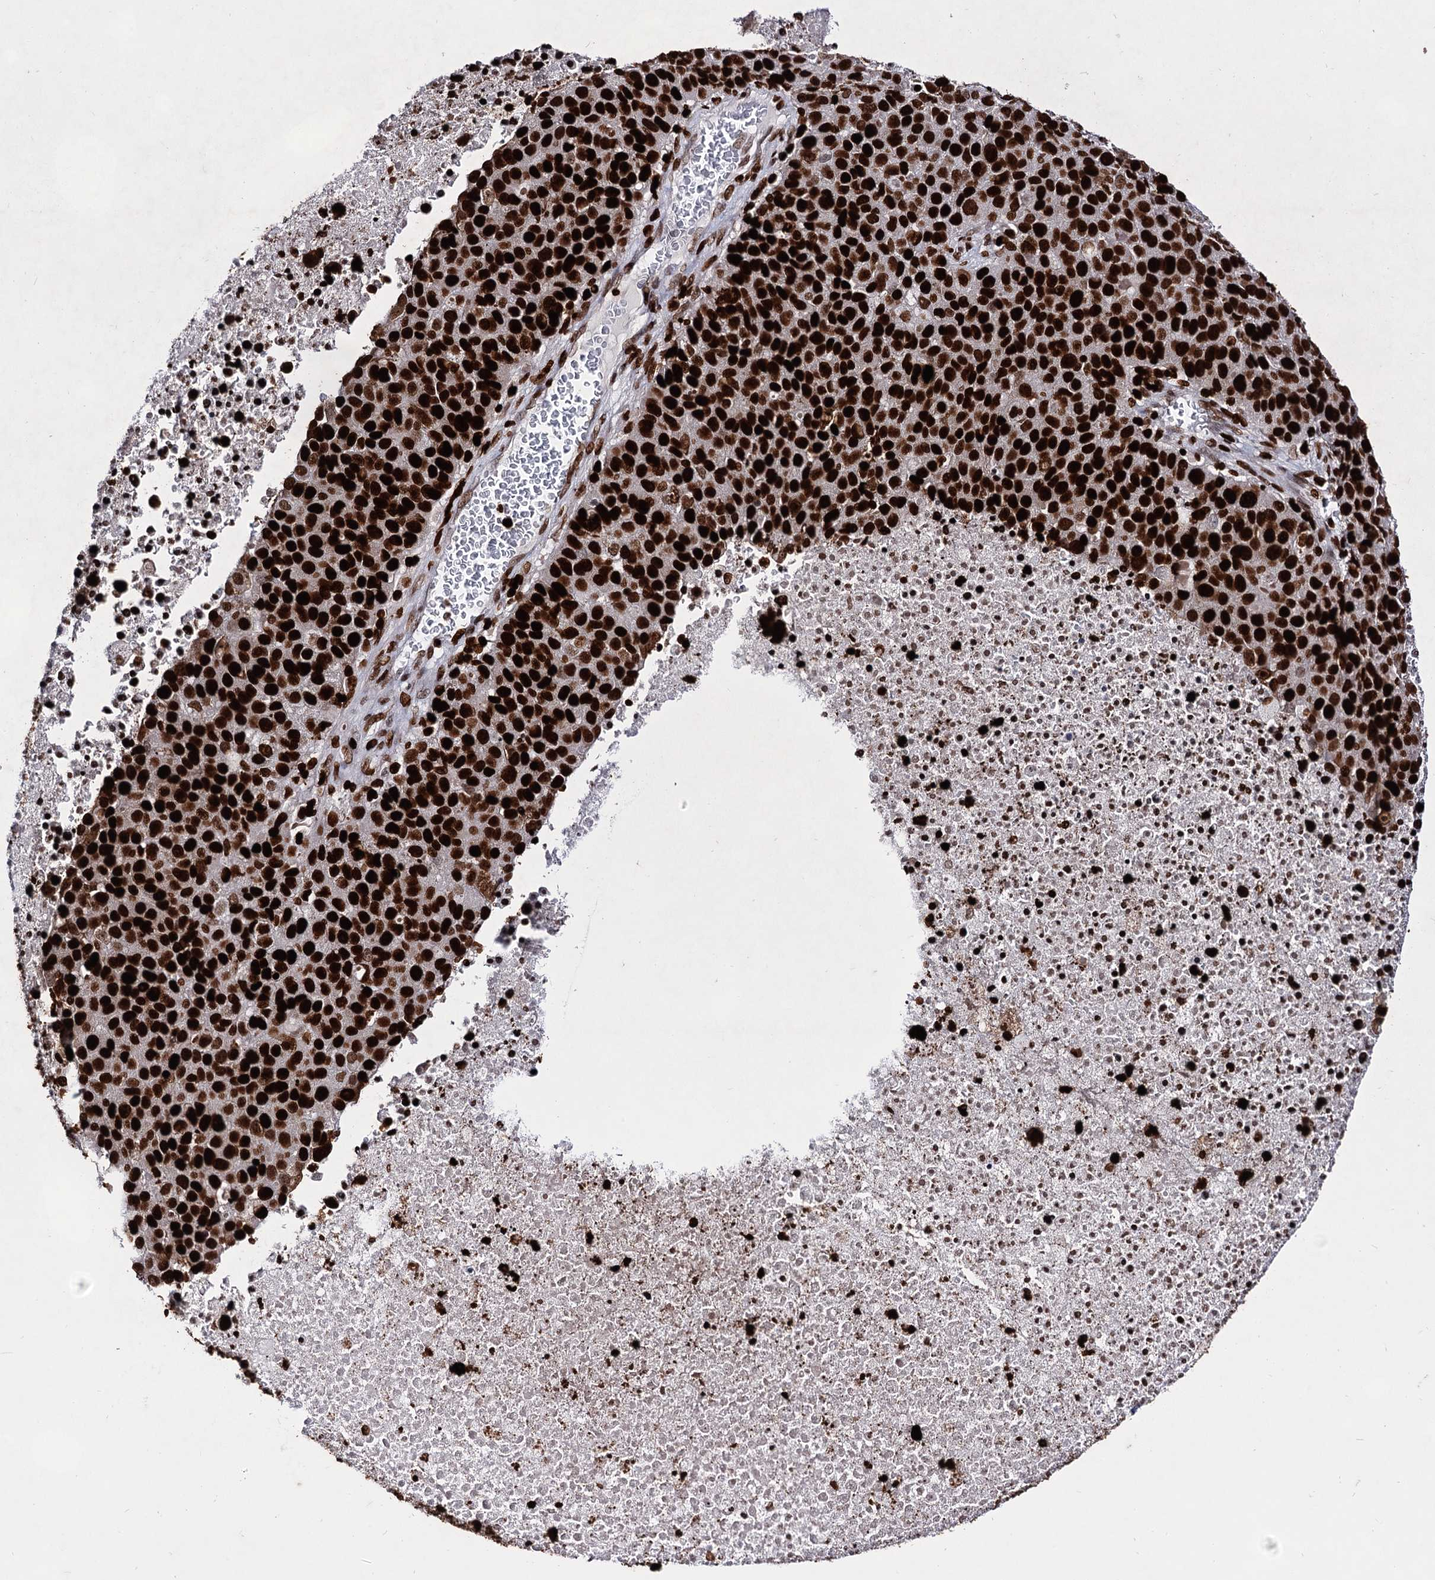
{"staining": {"intensity": "strong", "quantity": ">75%", "location": "nuclear"}, "tissue": "pancreatic cancer", "cell_type": "Tumor cells", "image_type": "cancer", "snomed": [{"axis": "morphology", "description": "Adenocarcinoma, NOS"}, {"axis": "topography", "description": "Pancreas"}], "caption": "Approximately >75% of tumor cells in pancreatic cancer display strong nuclear protein staining as visualized by brown immunohistochemical staining.", "gene": "HMGB2", "patient": {"sex": "female", "age": 61}}